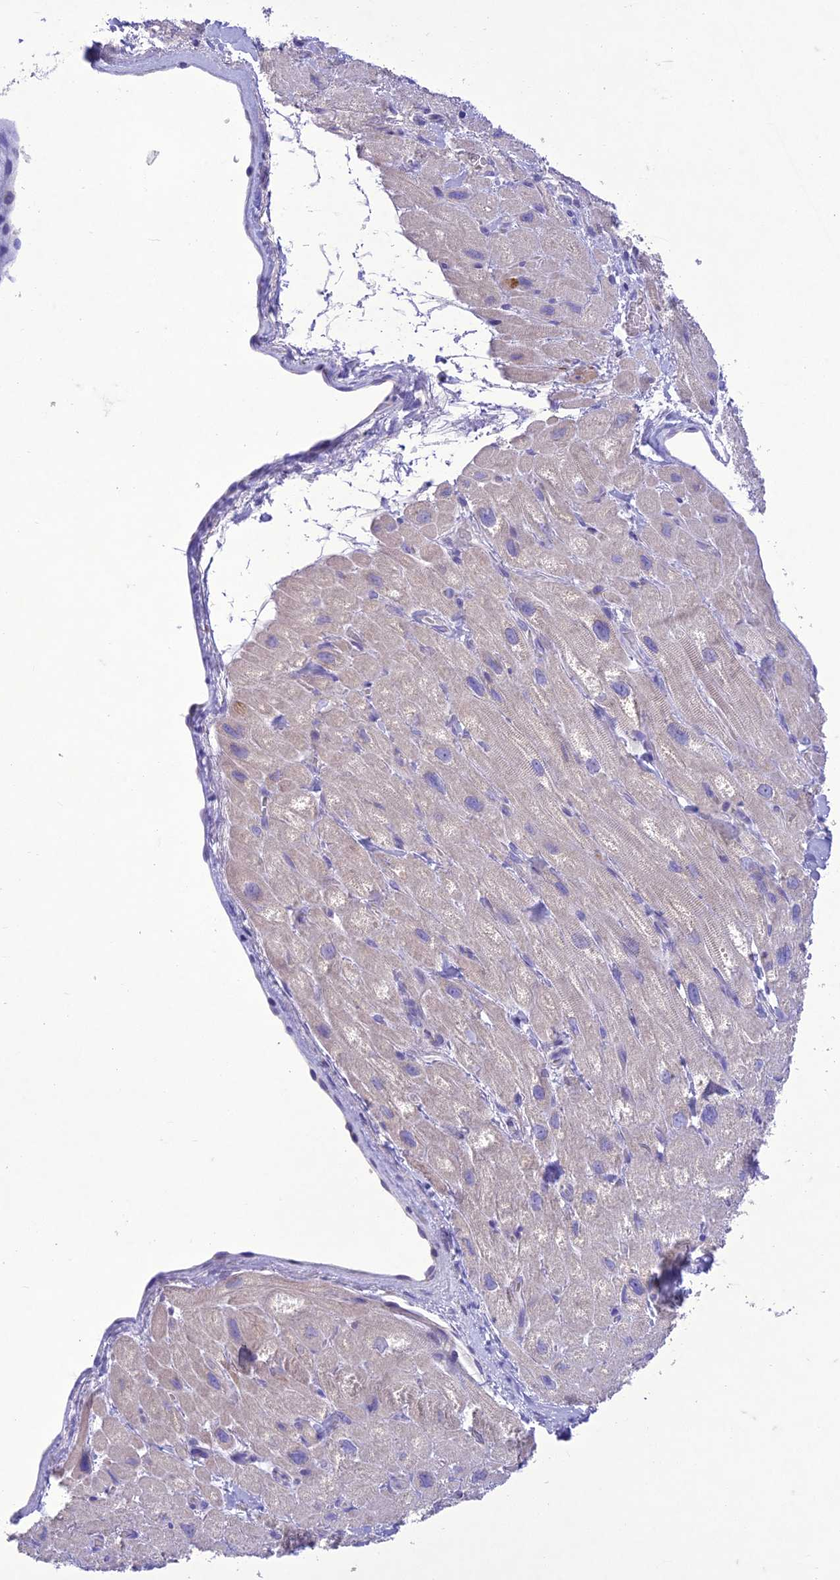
{"staining": {"intensity": "negative", "quantity": "none", "location": "none"}, "tissue": "heart muscle", "cell_type": "Cardiomyocytes", "image_type": "normal", "snomed": [{"axis": "morphology", "description": "Normal tissue, NOS"}, {"axis": "topography", "description": "Heart"}], "caption": "Immunohistochemical staining of unremarkable human heart muscle reveals no significant staining in cardiomyocytes. (Immunohistochemistry (ihc), brightfield microscopy, high magnification).", "gene": "SLC13A5", "patient": {"sex": "male", "age": 65}}